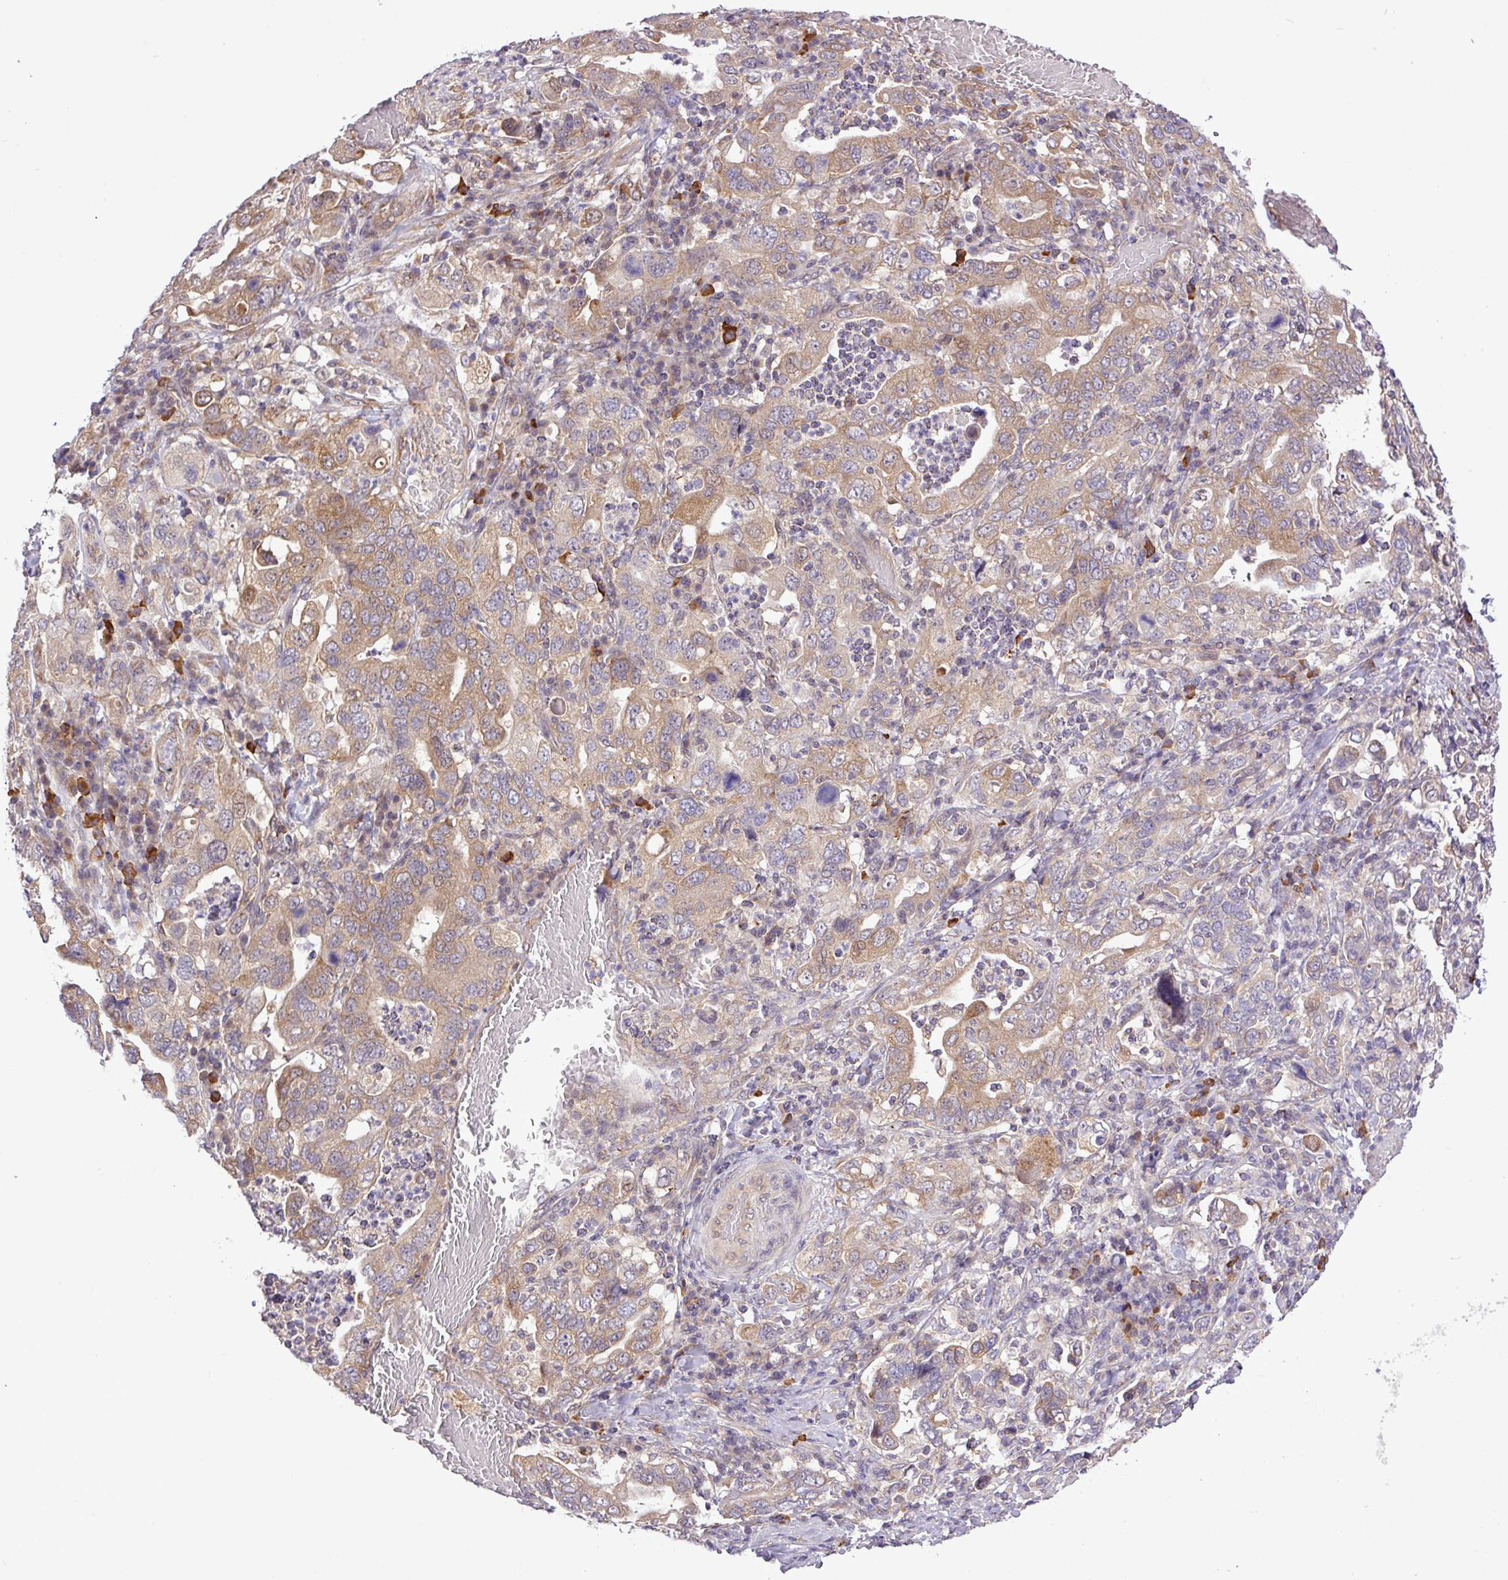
{"staining": {"intensity": "moderate", "quantity": ">75%", "location": "cytoplasmic/membranous"}, "tissue": "stomach cancer", "cell_type": "Tumor cells", "image_type": "cancer", "snomed": [{"axis": "morphology", "description": "Adenocarcinoma, NOS"}, {"axis": "topography", "description": "Stomach, upper"}], "caption": "Immunohistochemical staining of human adenocarcinoma (stomach) demonstrates medium levels of moderate cytoplasmic/membranous expression in about >75% of tumor cells.", "gene": "FAM222B", "patient": {"sex": "male", "age": 62}}